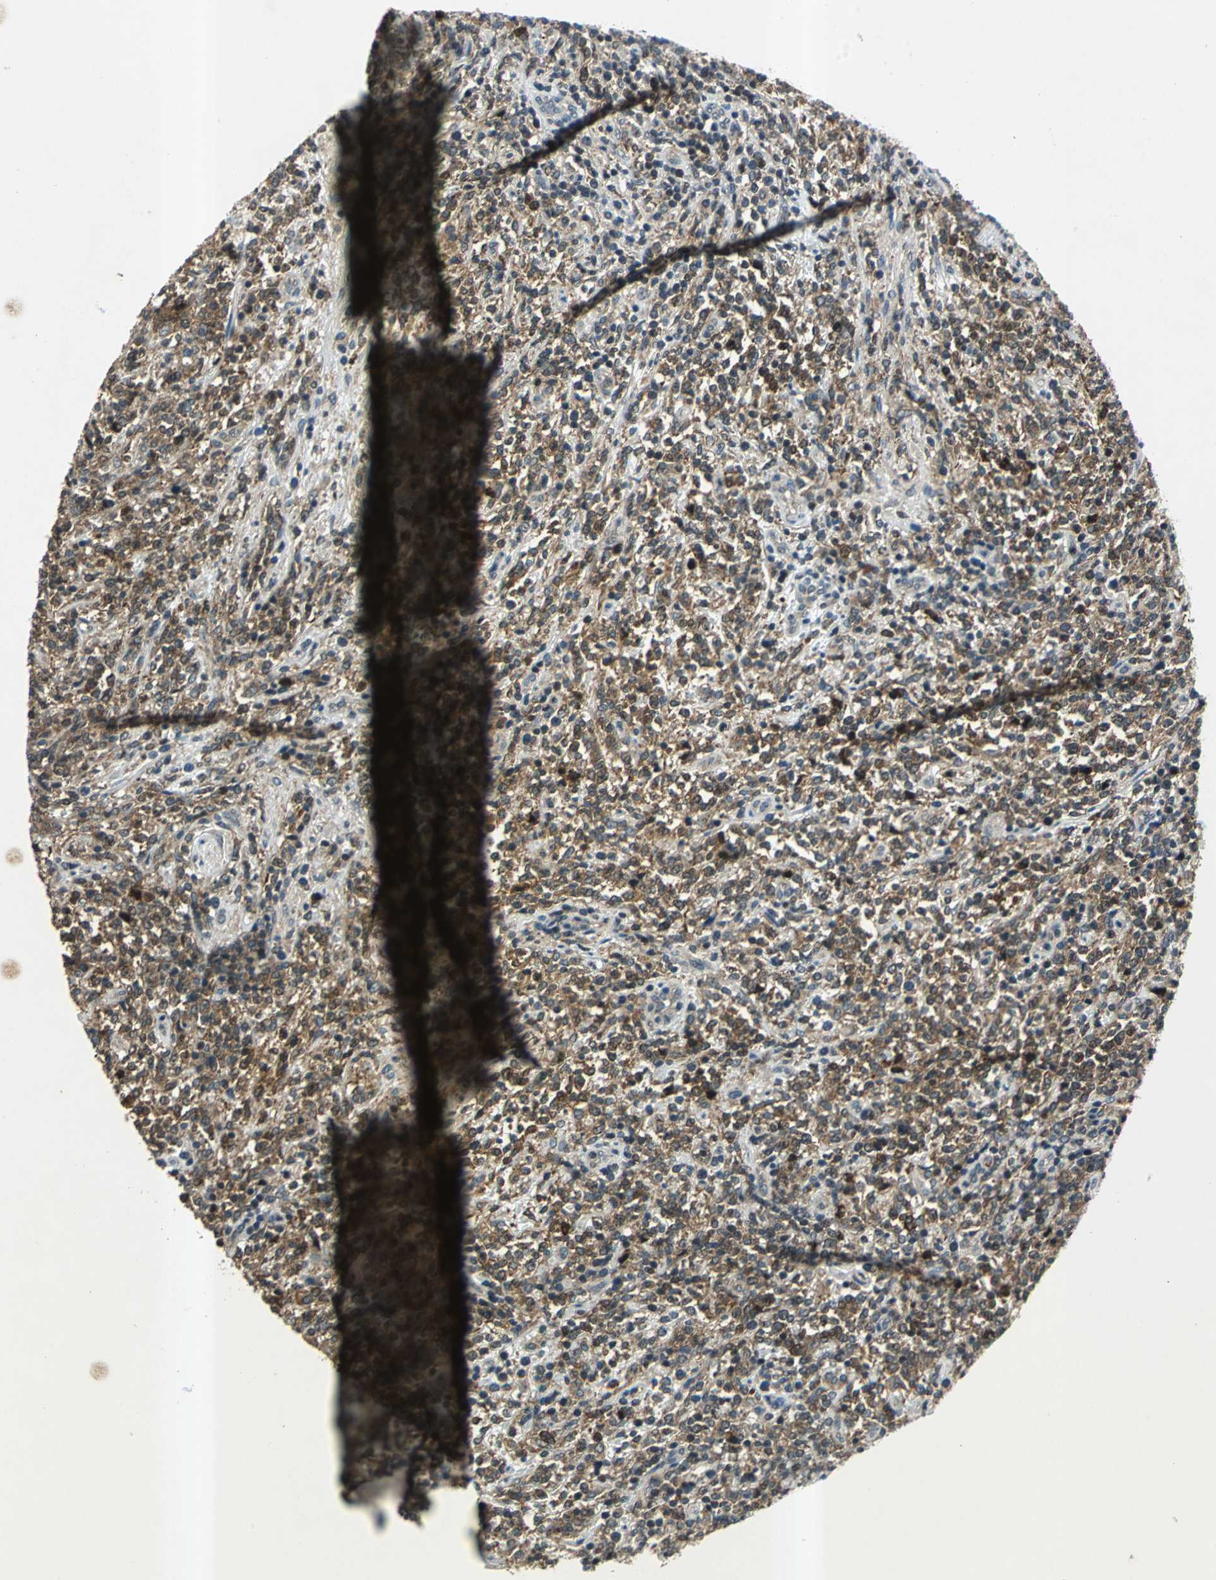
{"staining": {"intensity": "moderate", "quantity": ">75%", "location": "cytoplasmic/membranous"}, "tissue": "lymphoma", "cell_type": "Tumor cells", "image_type": "cancer", "snomed": [{"axis": "morphology", "description": "Malignant lymphoma, non-Hodgkin's type, High grade"}, {"axis": "topography", "description": "Soft tissue"}], "caption": "Immunohistochemistry (IHC) photomicrograph of neoplastic tissue: malignant lymphoma, non-Hodgkin's type (high-grade) stained using immunohistochemistry shows medium levels of moderate protein expression localized specifically in the cytoplasmic/membranous of tumor cells, appearing as a cytoplasmic/membranous brown color.", "gene": "AHSA1", "patient": {"sex": "male", "age": 18}}